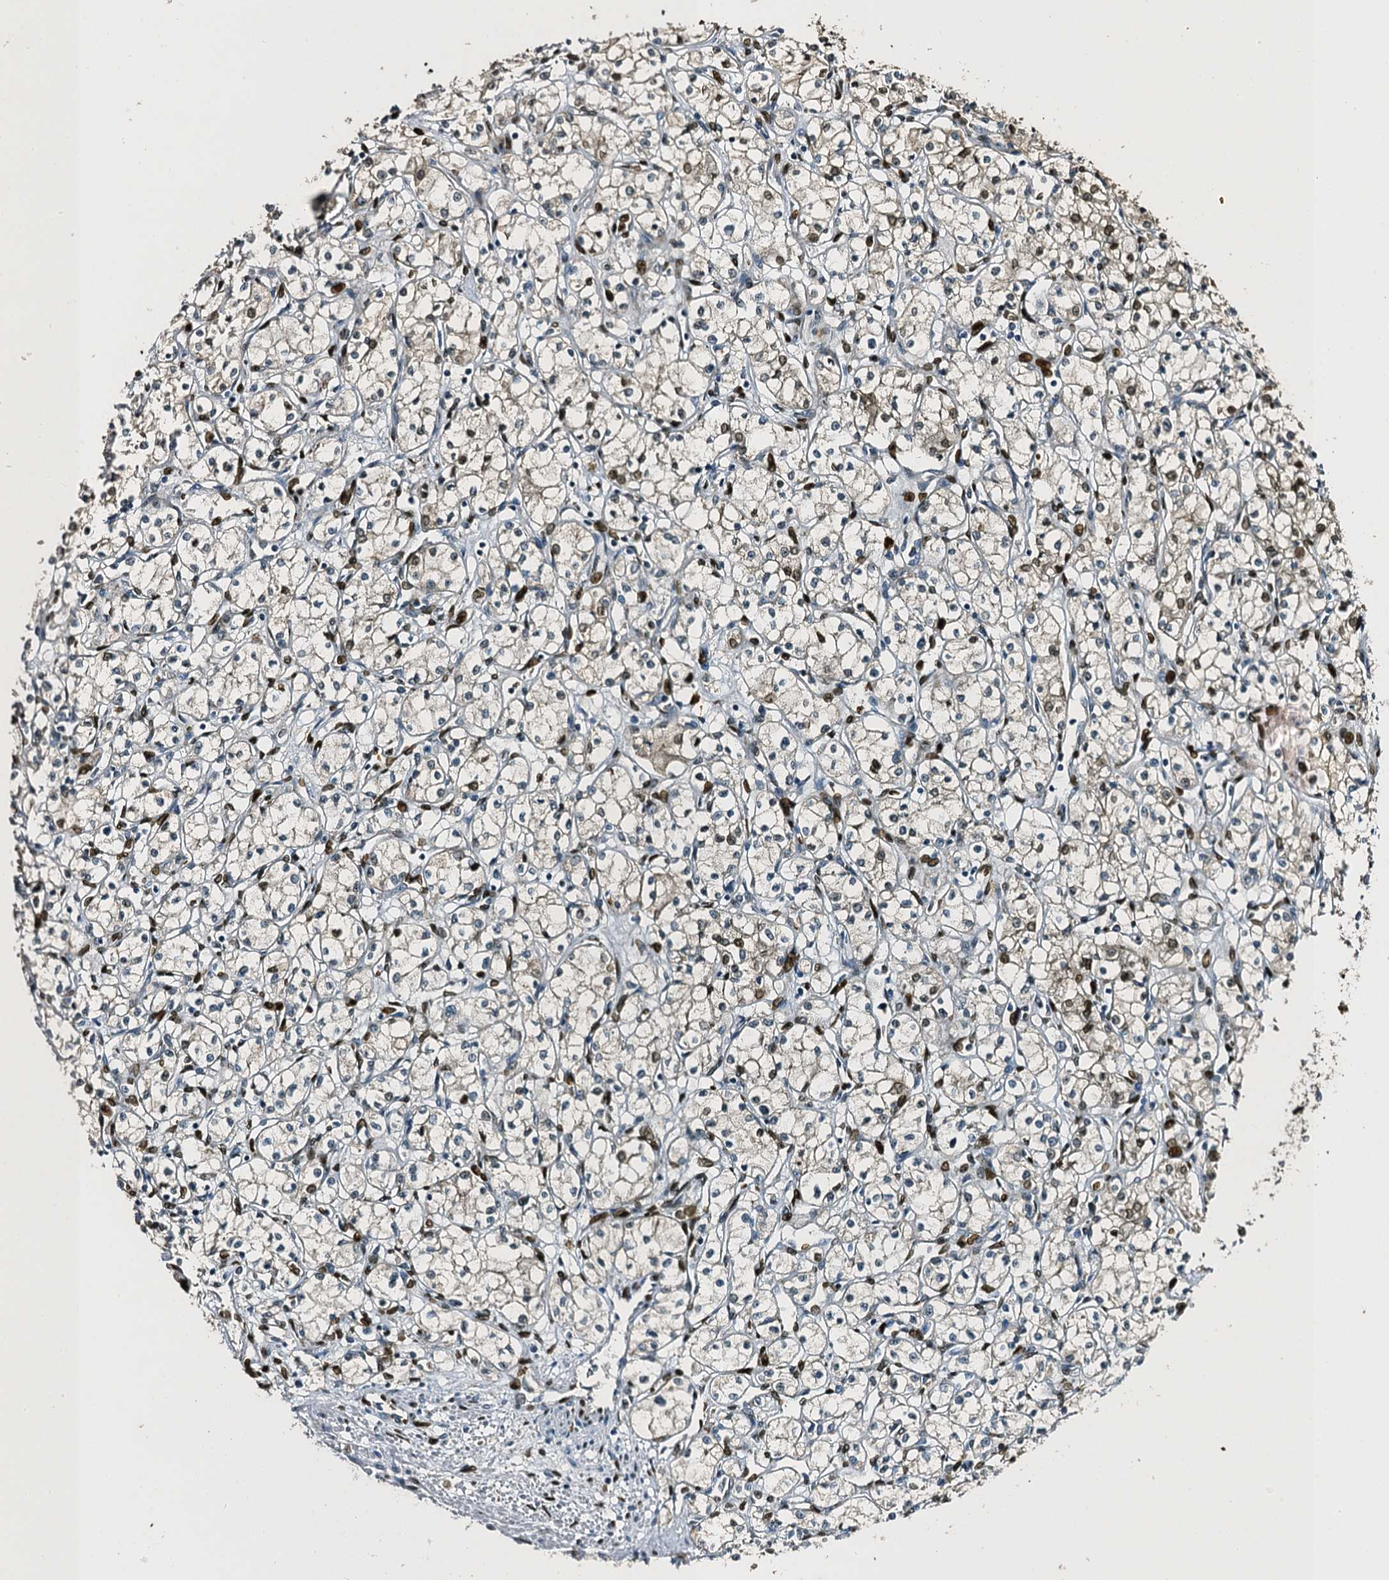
{"staining": {"intensity": "moderate", "quantity": "<25%", "location": "nuclear"}, "tissue": "renal cancer", "cell_type": "Tumor cells", "image_type": "cancer", "snomed": [{"axis": "morphology", "description": "Adenocarcinoma, NOS"}, {"axis": "topography", "description": "Kidney"}], "caption": "Immunohistochemical staining of human renal cancer (adenocarcinoma) shows moderate nuclear protein staining in about <25% of tumor cells.", "gene": "SLC11A2", "patient": {"sex": "male", "age": 59}}